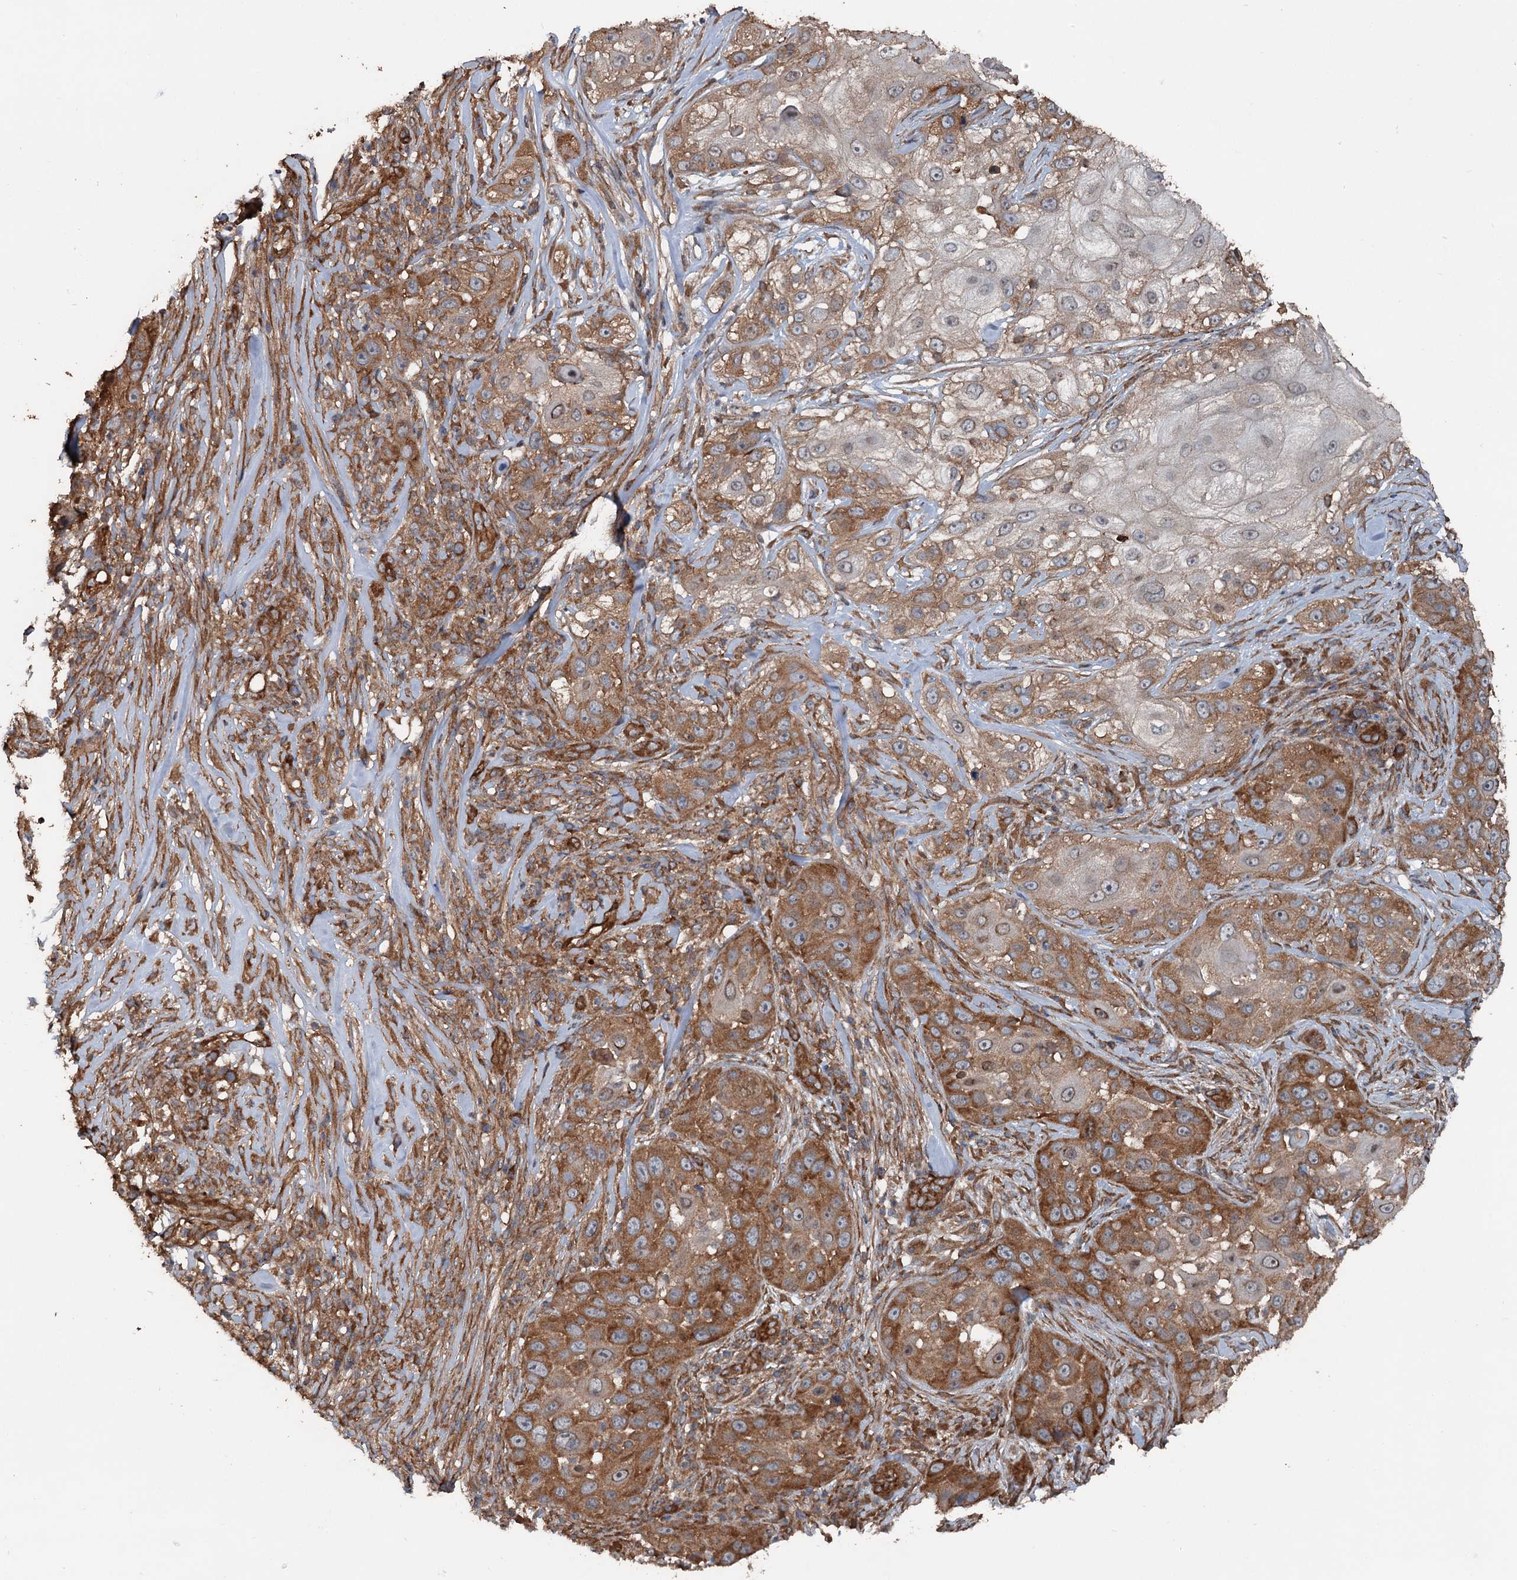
{"staining": {"intensity": "moderate", "quantity": ">75%", "location": "cytoplasmic/membranous"}, "tissue": "skin cancer", "cell_type": "Tumor cells", "image_type": "cancer", "snomed": [{"axis": "morphology", "description": "Squamous cell carcinoma, NOS"}, {"axis": "topography", "description": "Skin"}], "caption": "This histopathology image exhibits squamous cell carcinoma (skin) stained with IHC to label a protein in brown. The cytoplasmic/membranous of tumor cells show moderate positivity for the protein. Nuclei are counter-stained blue.", "gene": "RNF214", "patient": {"sex": "female", "age": 44}}